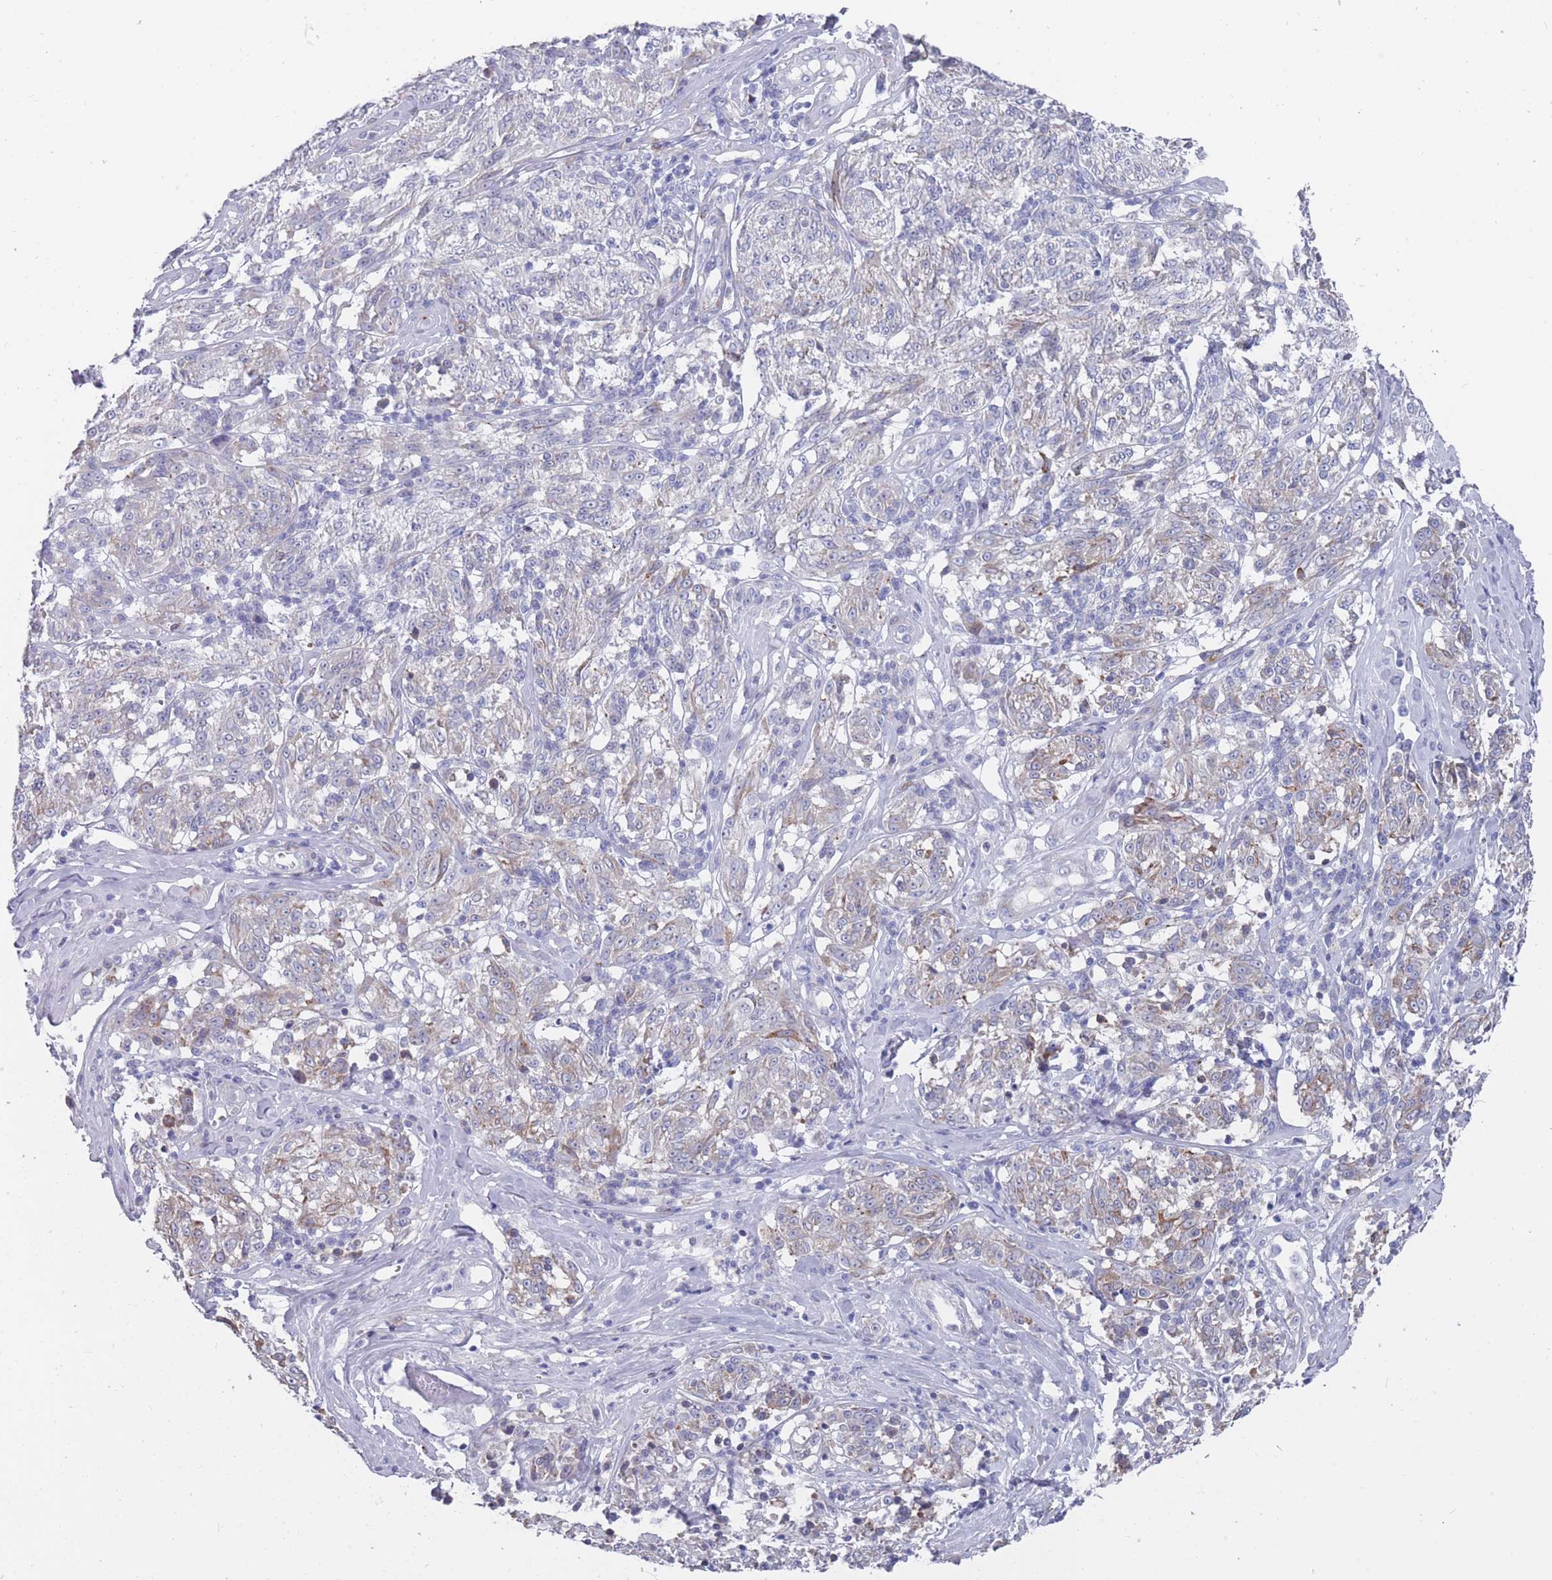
{"staining": {"intensity": "weak", "quantity": "25%-75%", "location": "cytoplasmic/membranous"}, "tissue": "melanoma", "cell_type": "Tumor cells", "image_type": "cancer", "snomed": [{"axis": "morphology", "description": "Malignant melanoma, NOS"}, {"axis": "topography", "description": "Skin"}], "caption": "About 25%-75% of tumor cells in melanoma show weak cytoplasmic/membranous protein staining as visualized by brown immunohistochemical staining.", "gene": "ST8SIA5", "patient": {"sex": "female", "age": 63}}